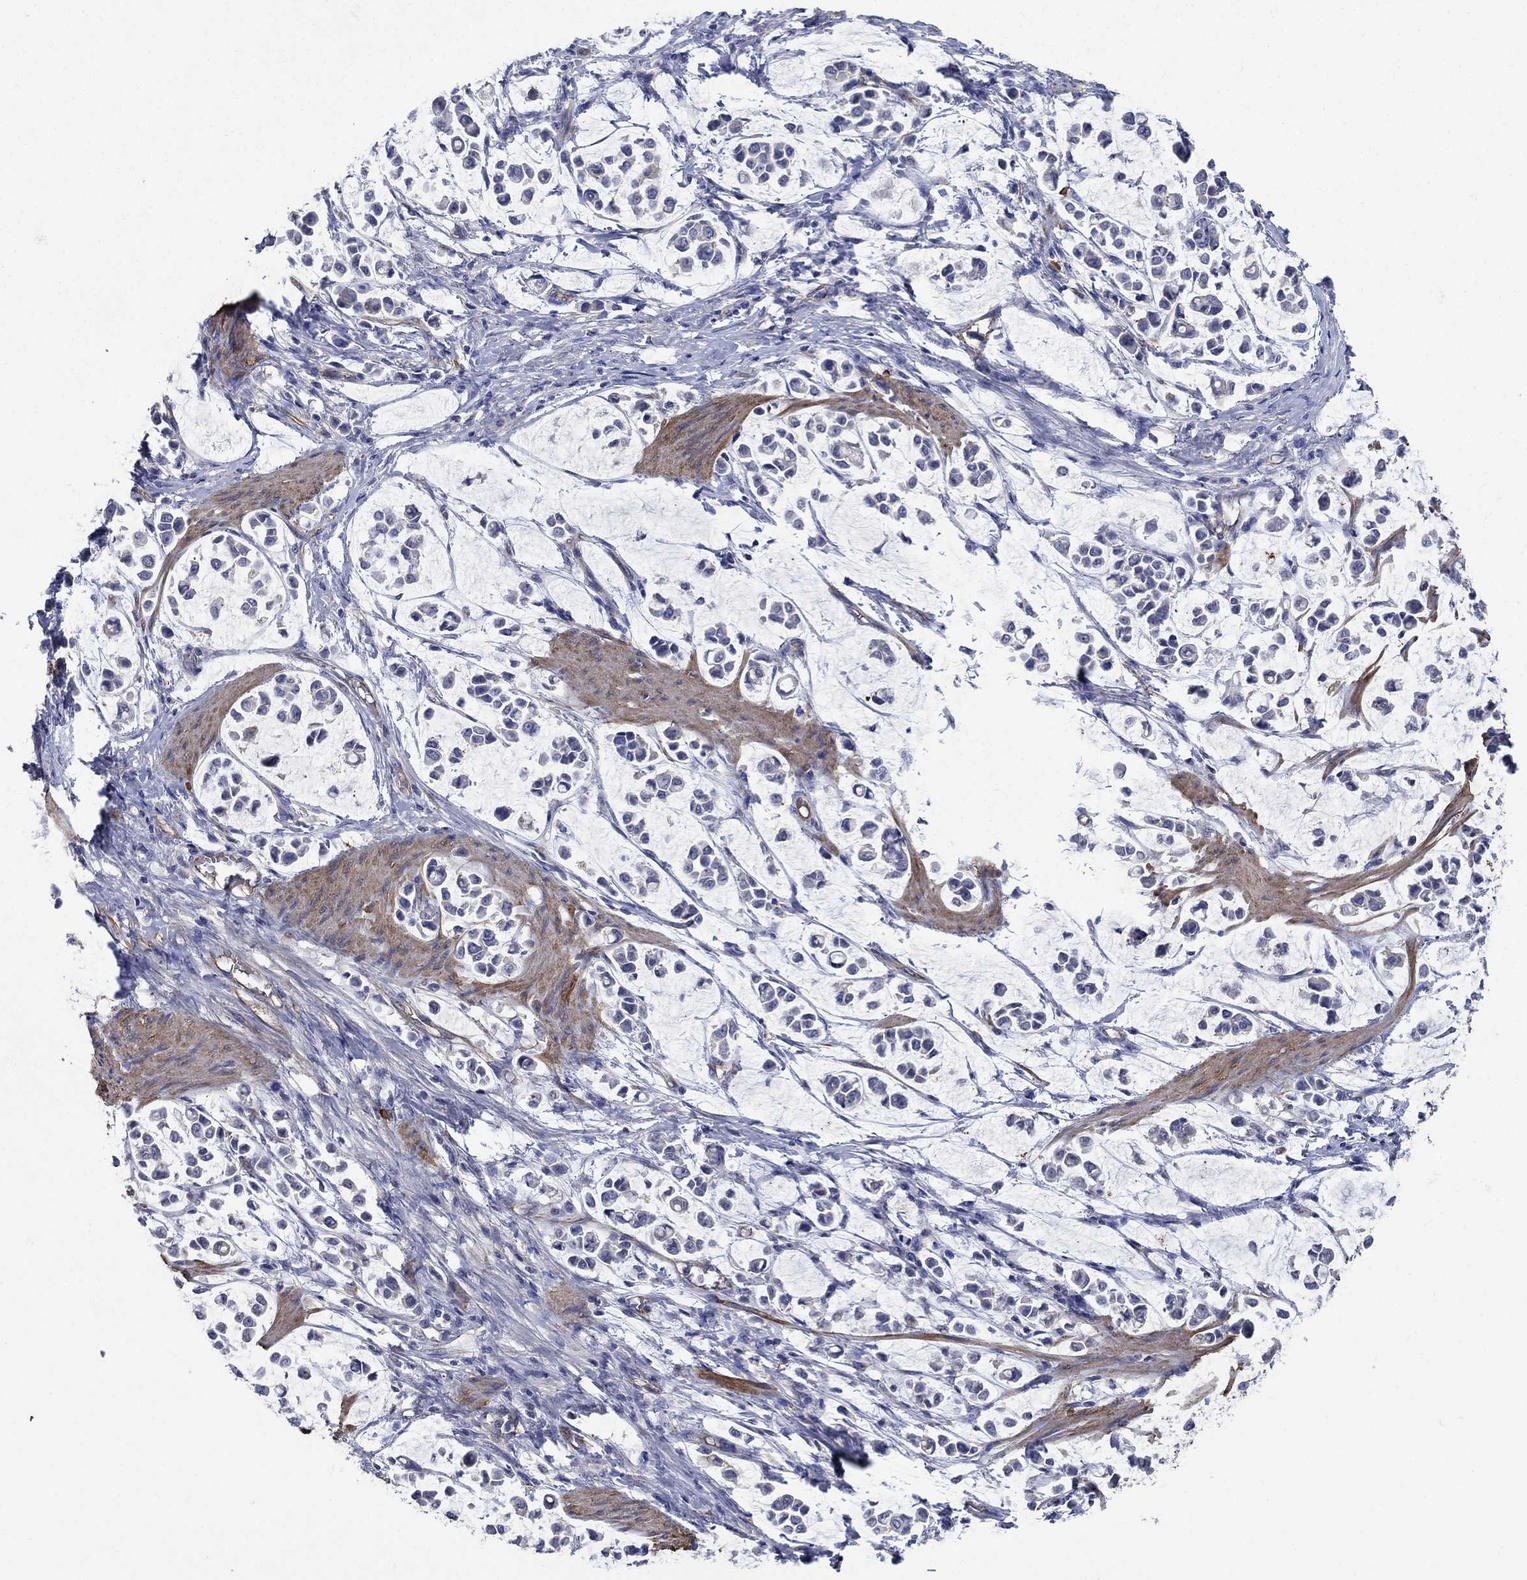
{"staining": {"intensity": "negative", "quantity": "none", "location": "none"}, "tissue": "stomach cancer", "cell_type": "Tumor cells", "image_type": "cancer", "snomed": [{"axis": "morphology", "description": "Adenocarcinoma, NOS"}, {"axis": "topography", "description": "Stomach"}], "caption": "Immunohistochemistry (IHC) of human stomach adenocarcinoma demonstrates no expression in tumor cells.", "gene": "FLNC", "patient": {"sex": "male", "age": 82}}